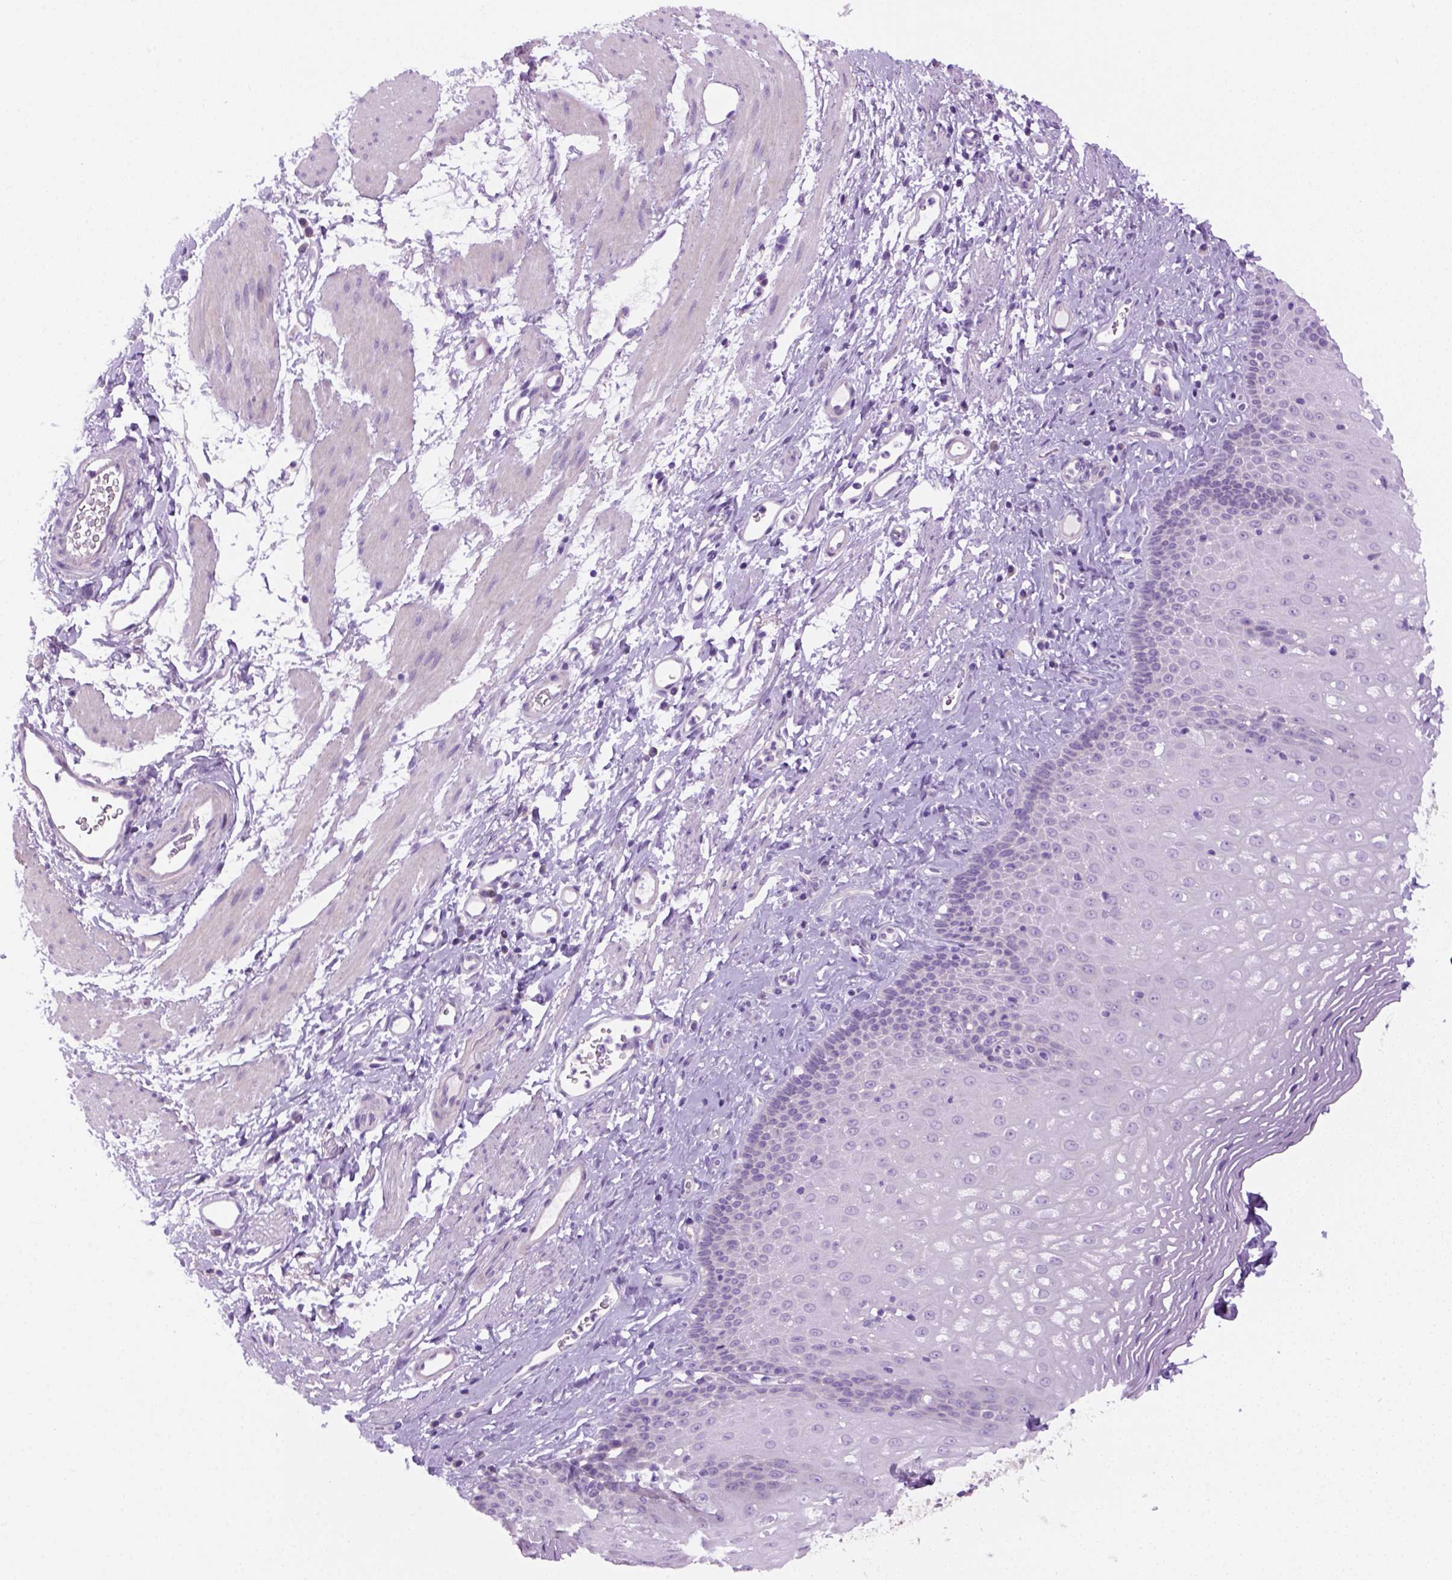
{"staining": {"intensity": "negative", "quantity": "none", "location": "none"}, "tissue": "esophagus", "cell_type": "Squamous epithelial cells", "image_type": "normal", "snomed": [{"axis": "morphology", "description": "Normal tissue, NOS"}, {"axis": "topography", "description": "Esophagus"}], "caption": "Immunohistochemical staining of unremarkable esophagus demonstrates no significant staining in squamous epithelial cells. (Brightfield microscopy of DAB IHC at high magnification).", "gene": "DNAH11", "patient": {"sex": "female", "age": 68}}